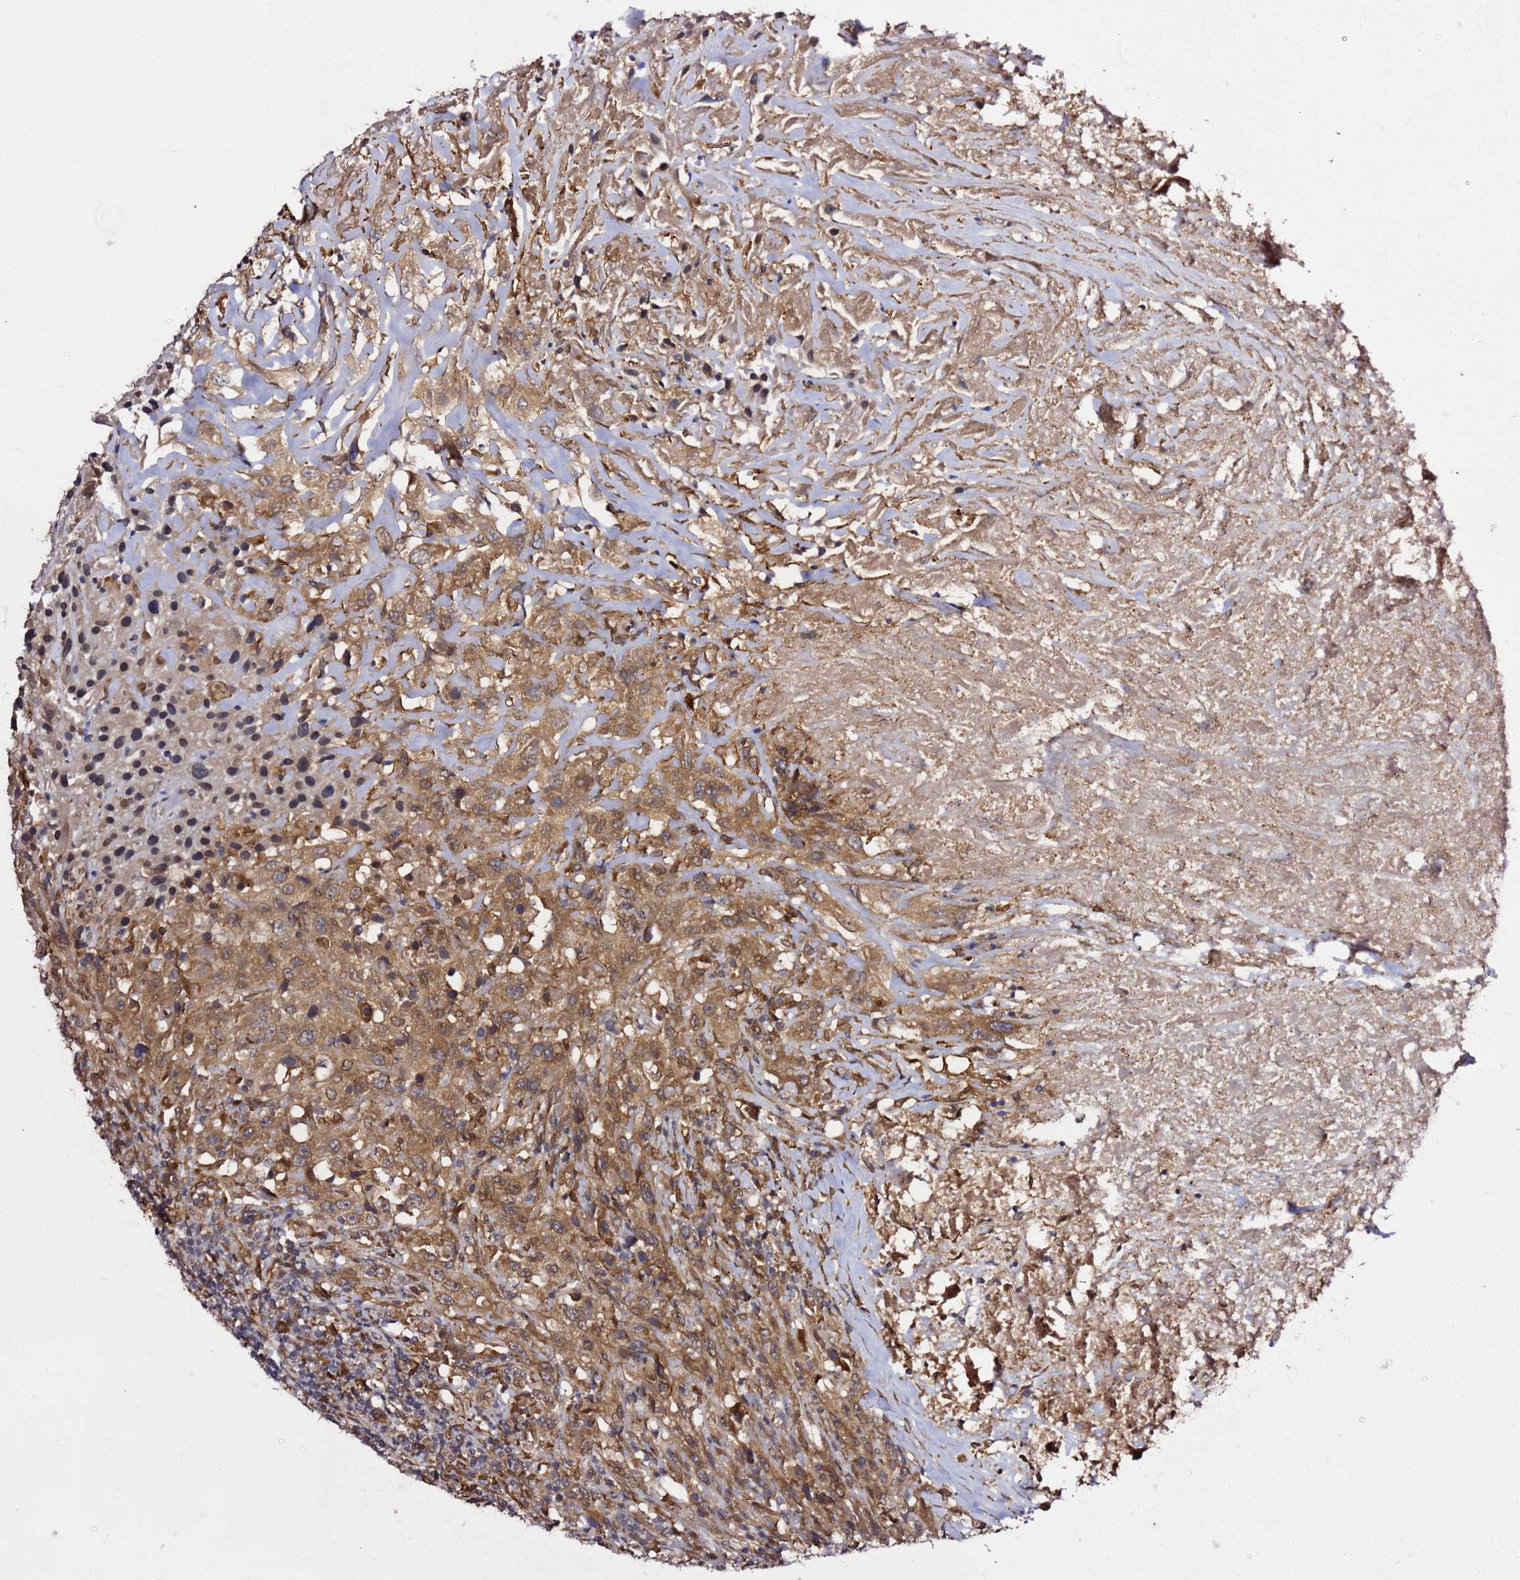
{"staining": {"intensity": "moderate", "quantity": ">75%", "location": "cytoplasmic/membranous"}, "tissue": "urothelial cancer", "cell_type": "Tumor cells", "image_type": "cancer", "snomed": [{"axis": "morphology", "description": "Urothelial carcinoma, High grade"}, {"axis": "topography", "description": "Urinary bladder"}], "caption": "Urothelial carcinoma (high-grade) stained for a protein reveals moderate cytoplasmic/membranous positivity in tumor cells.", "gene": "PRKAB2", "patient": {"sex": "male", "age": 61}}